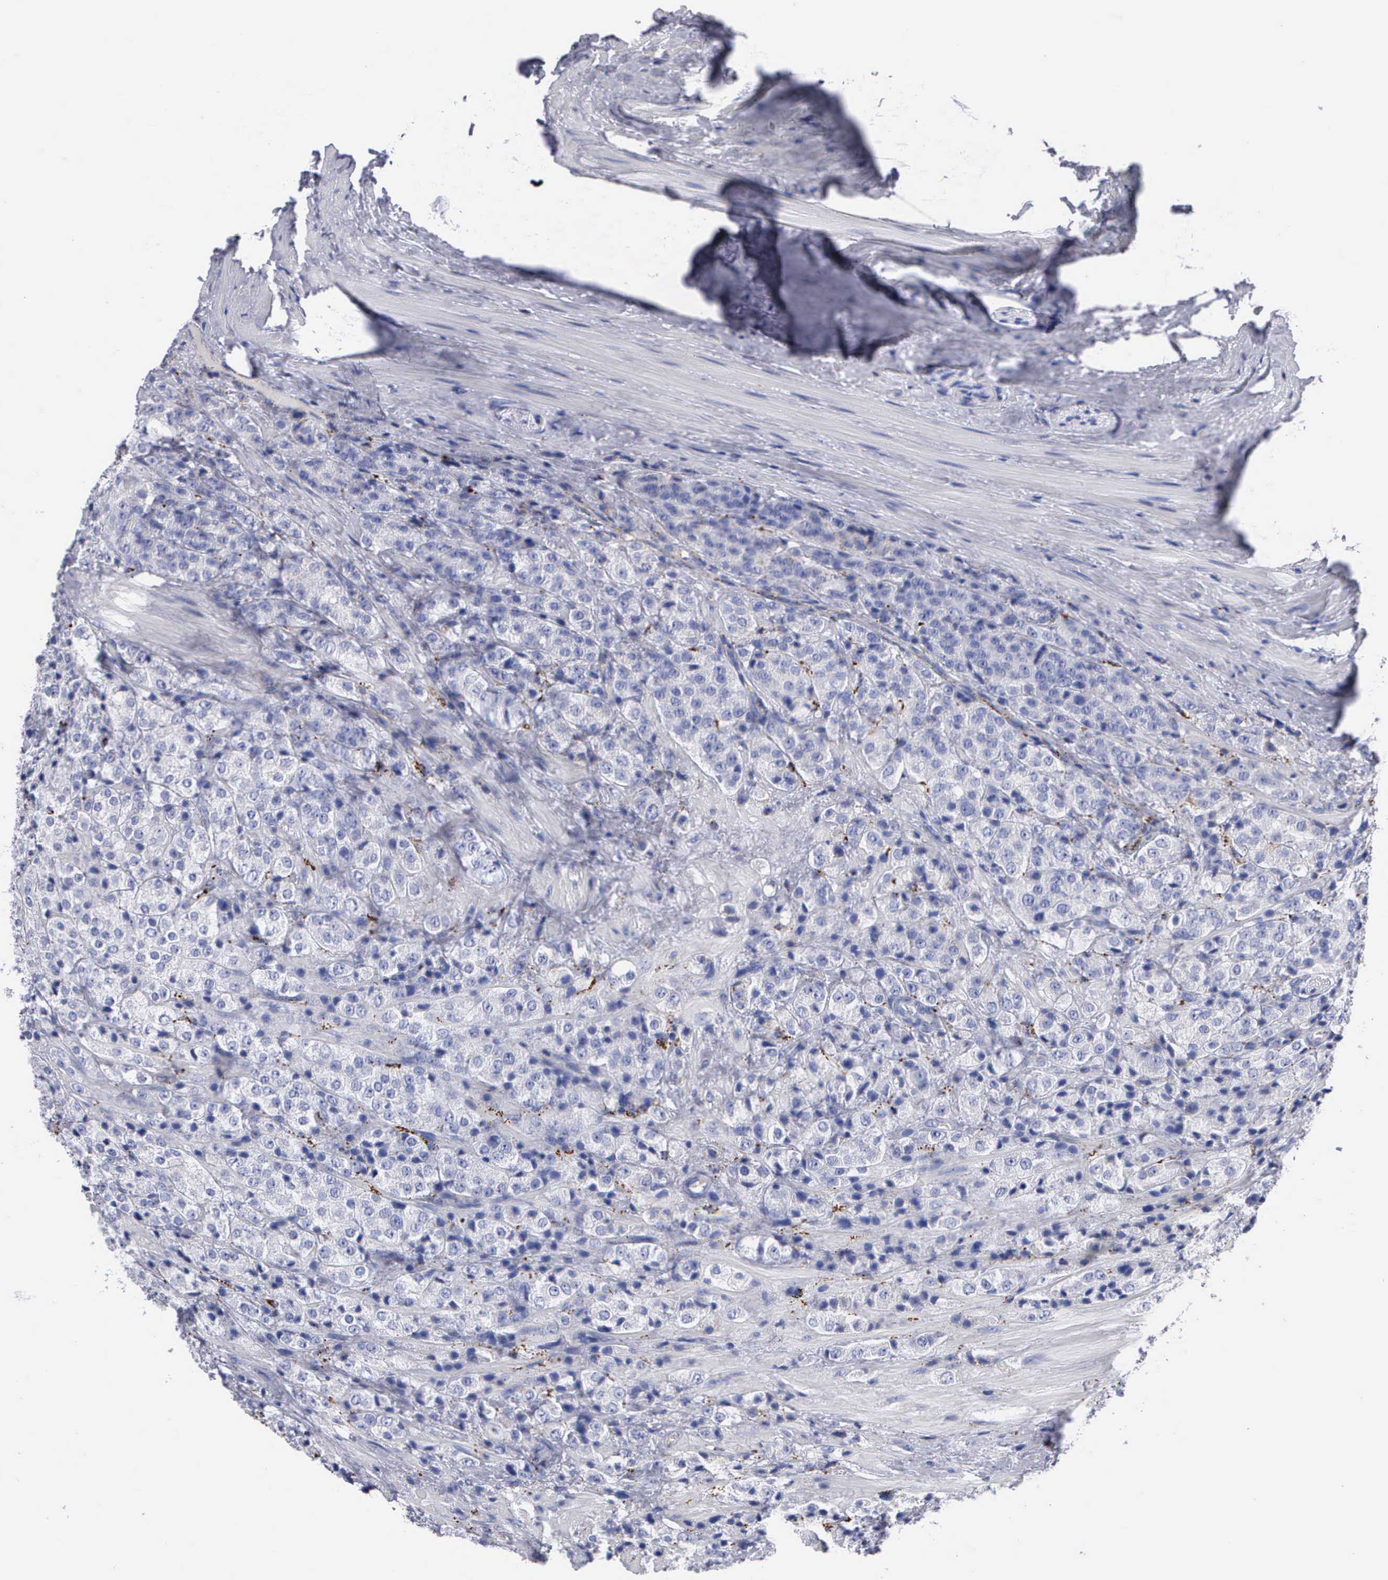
{"staining": {"intensity": "negative", "quantity": "none", "location": "none"}, "tissue": "prostate cancer", "cell_type": "Tumor cells", "image_type": "cancer", "snomed": [{"axis": "morphology", "description": "Adenocarcinoma, Medium grade"}, {"axis": "topography", "description": "Prostate"}], "caption": "This is an immunohistochemistry histopathology image of prostate cancer (medium-grade adenocarcinoma). There is no positivity in tumor cells.", "gene": "CTSL", "patient": {"sex": "male", "age": 70}}